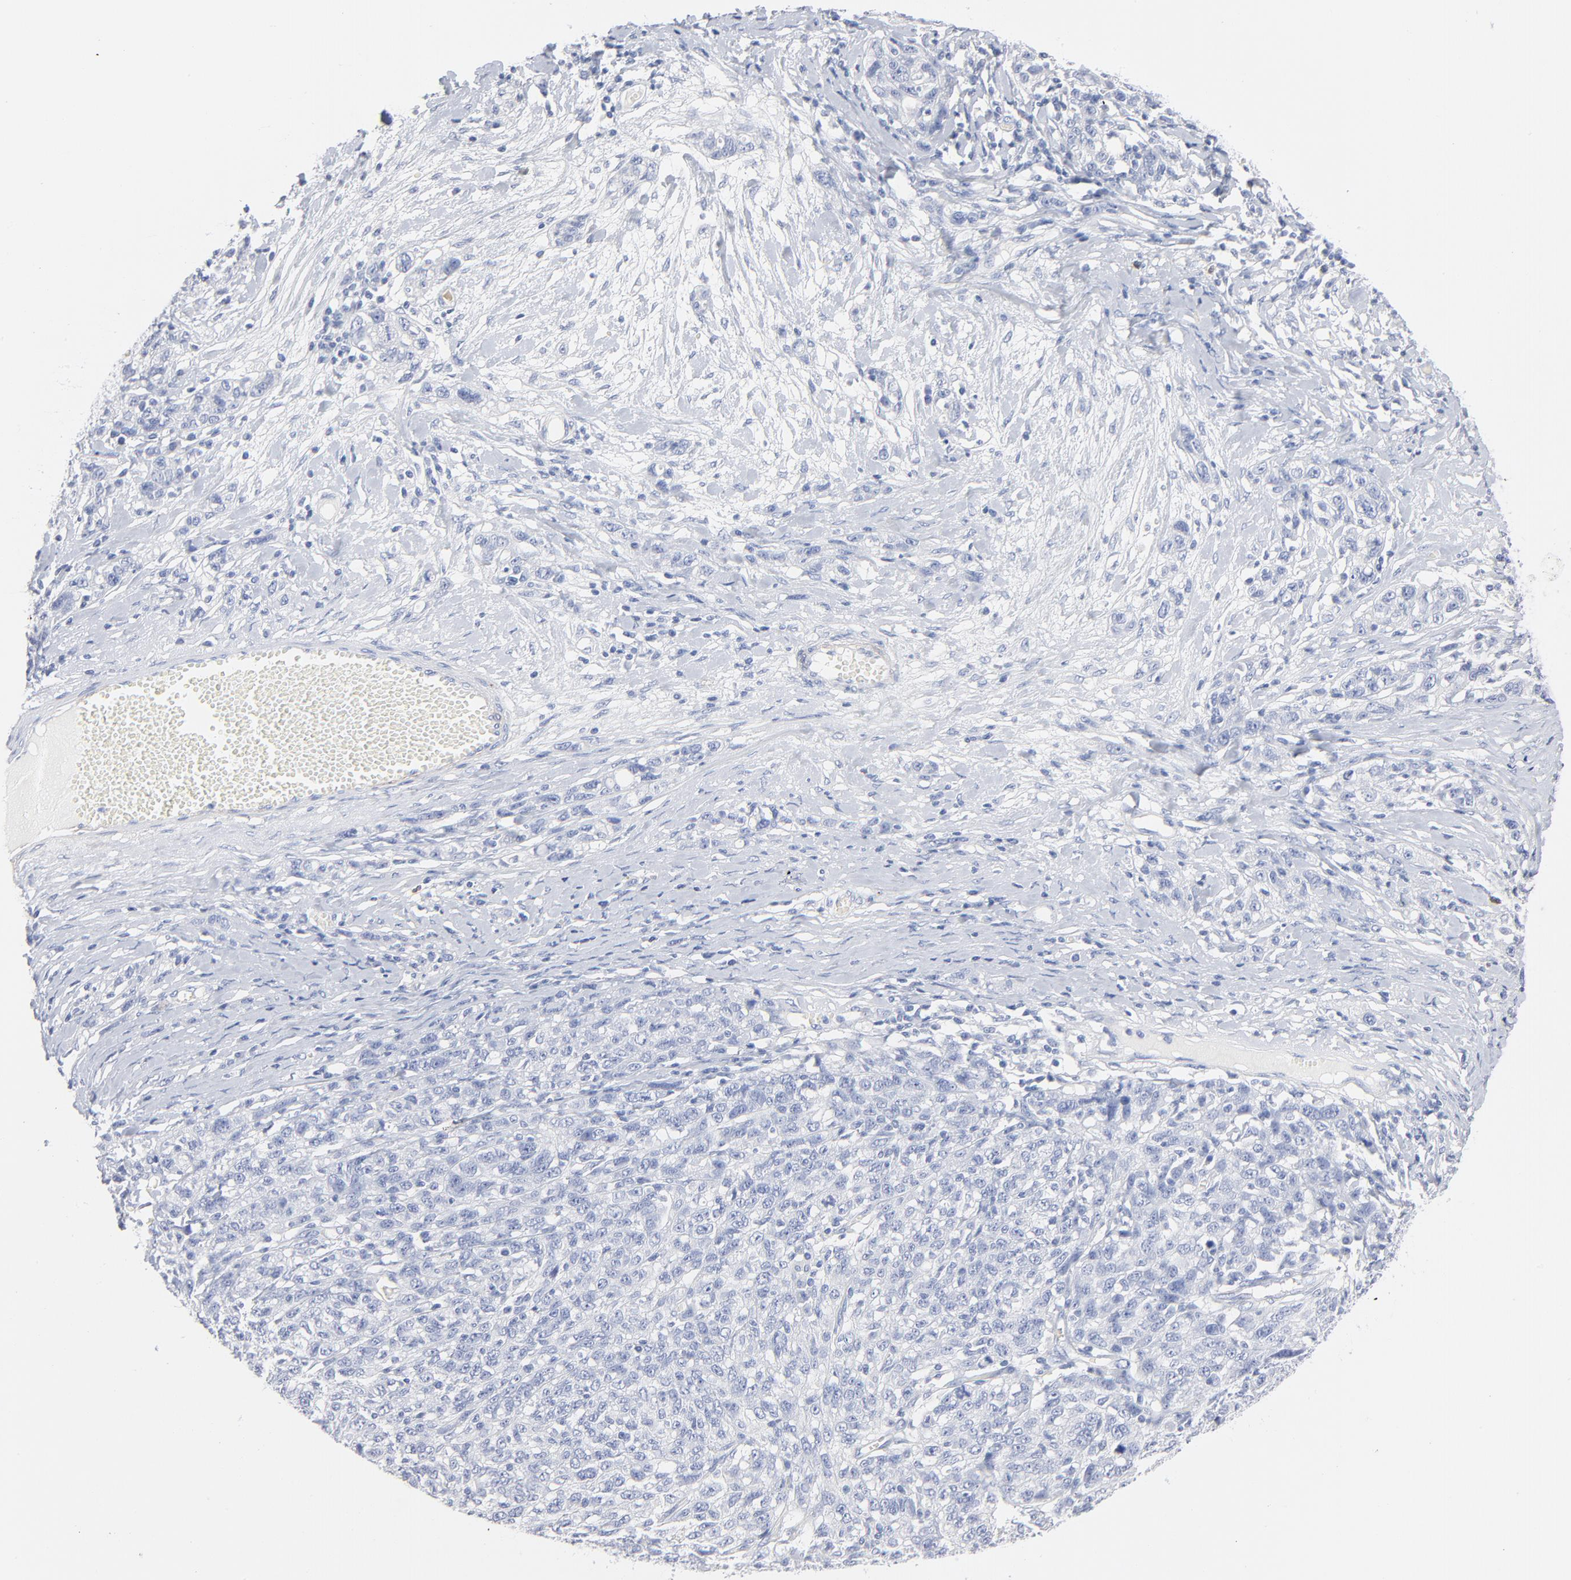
{"staining": {"intensity": "negative", "quantity": "none", "location": "none"}, "tissue": "ovarian cancer", "cell_type": "Tumor cells", "image_type": "cancer", "snomed": [{"axis": "morphology", "description": "Cystadenocarcinoma, serous, NOS"}, {"axis": "topography", "description": "Ovary"}], "caption": "Protein analysis of serous cystadenocarcinoma (ovarian) exhibits no significant expression in tumor cells. (DAB (3,3'-diaminobenzidine) immunohistochemistry (IHC) with hematoxylin counter stain).", "gene": "AGTR1", "patient": {"sex": "female", "age": 71}}